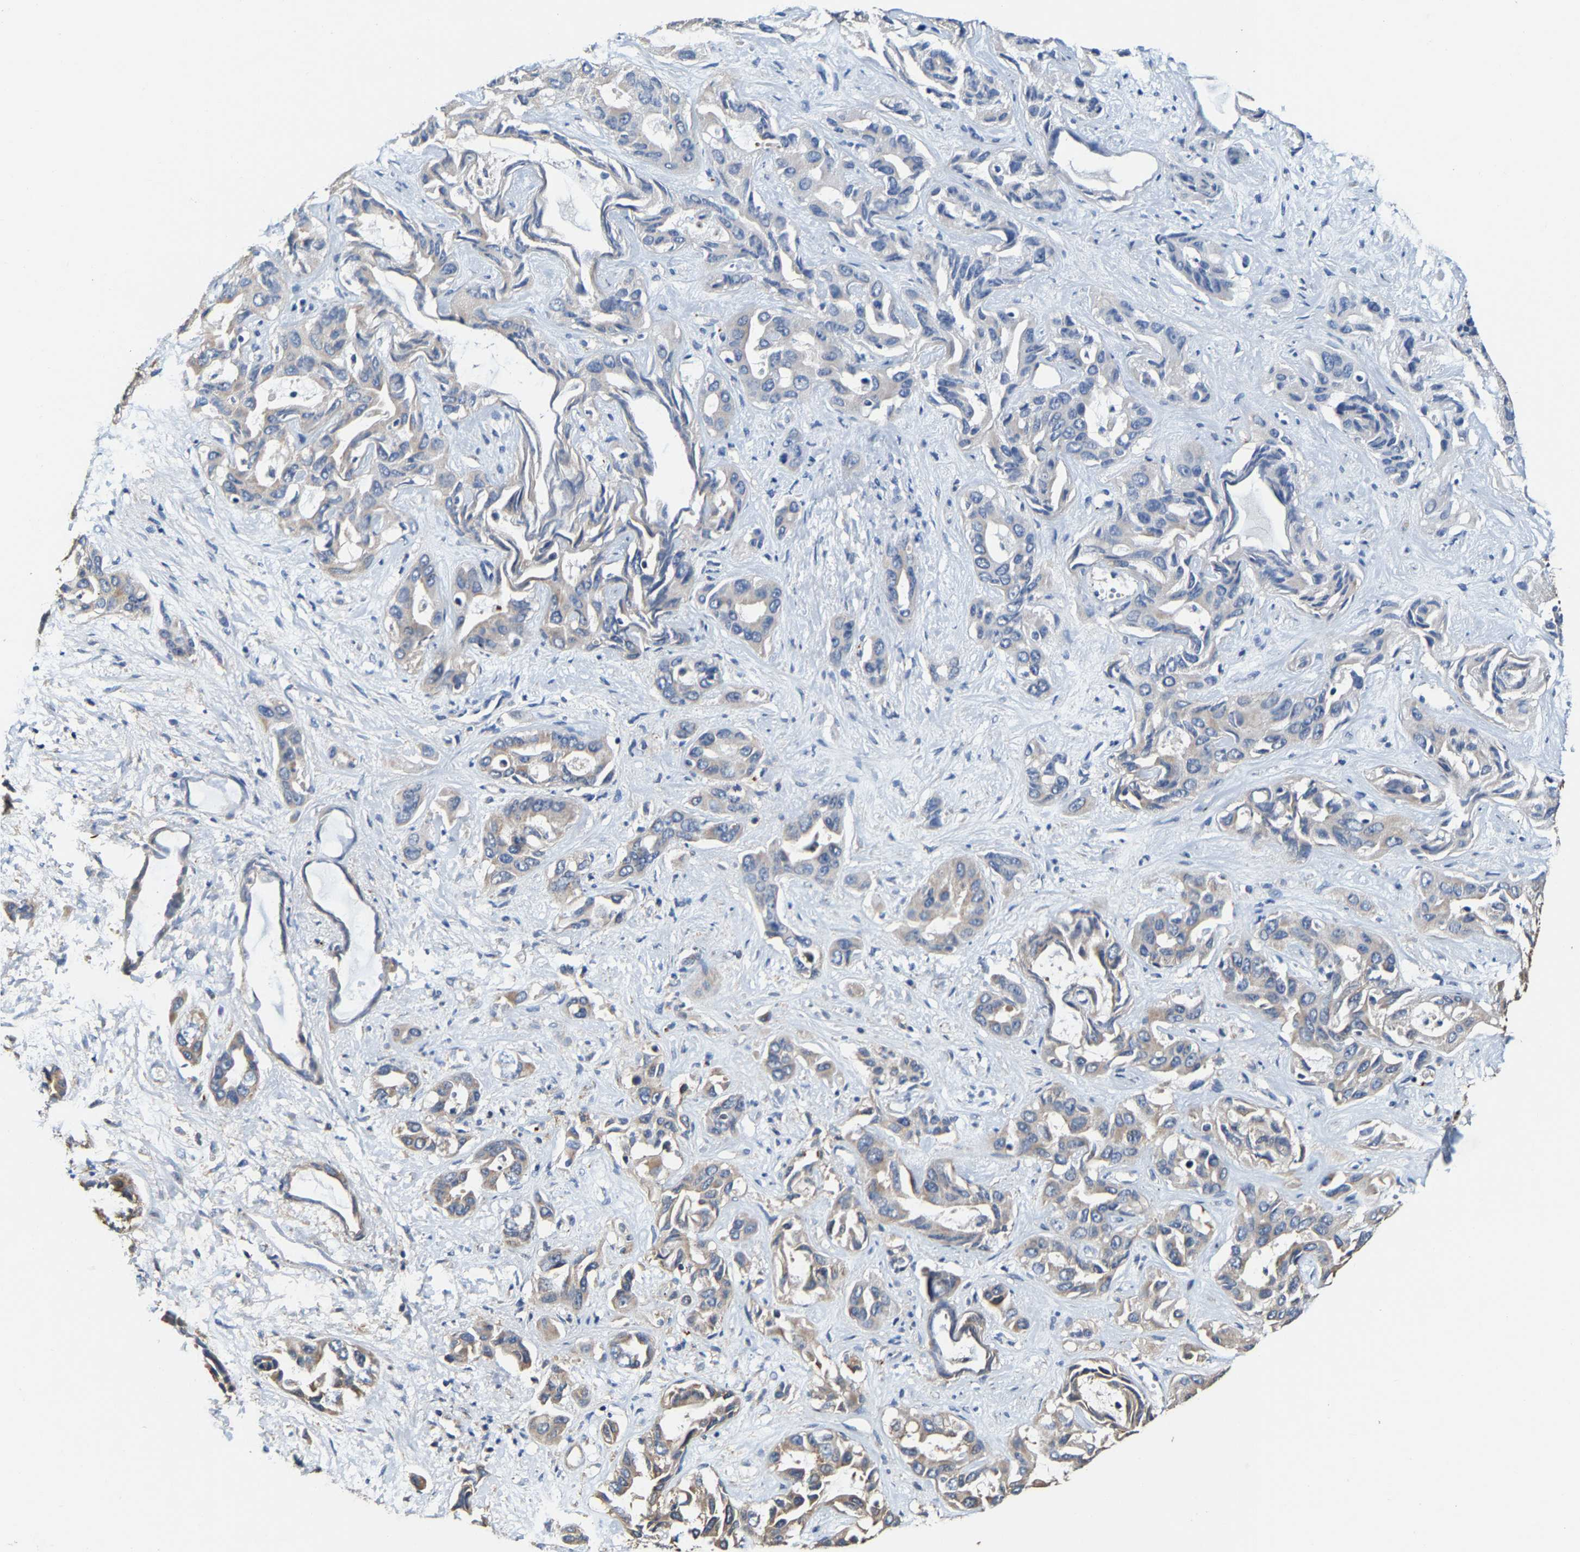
{"staining": {"intensity": "weak", "quantity": "25%-75%", "location": "cytoplasmic/membranous"}, "tissue": "liver cancer", "cell_type": "Tumor cells", "image_type": "cancer", "snomed": [{"axis": "morphology", "description": "Cholangiocarcinoma"}, {"axis": "topography", "description": "Liver"}], "caption": "Tumor cells demonstrate low levels of weak cytoplasmic/membranous staining in approximately 25%-75% of cells in human cholangiocarcinoma (liver).", "gene": "GFRA3", "patient": {"sex": "female", "age": 52}}